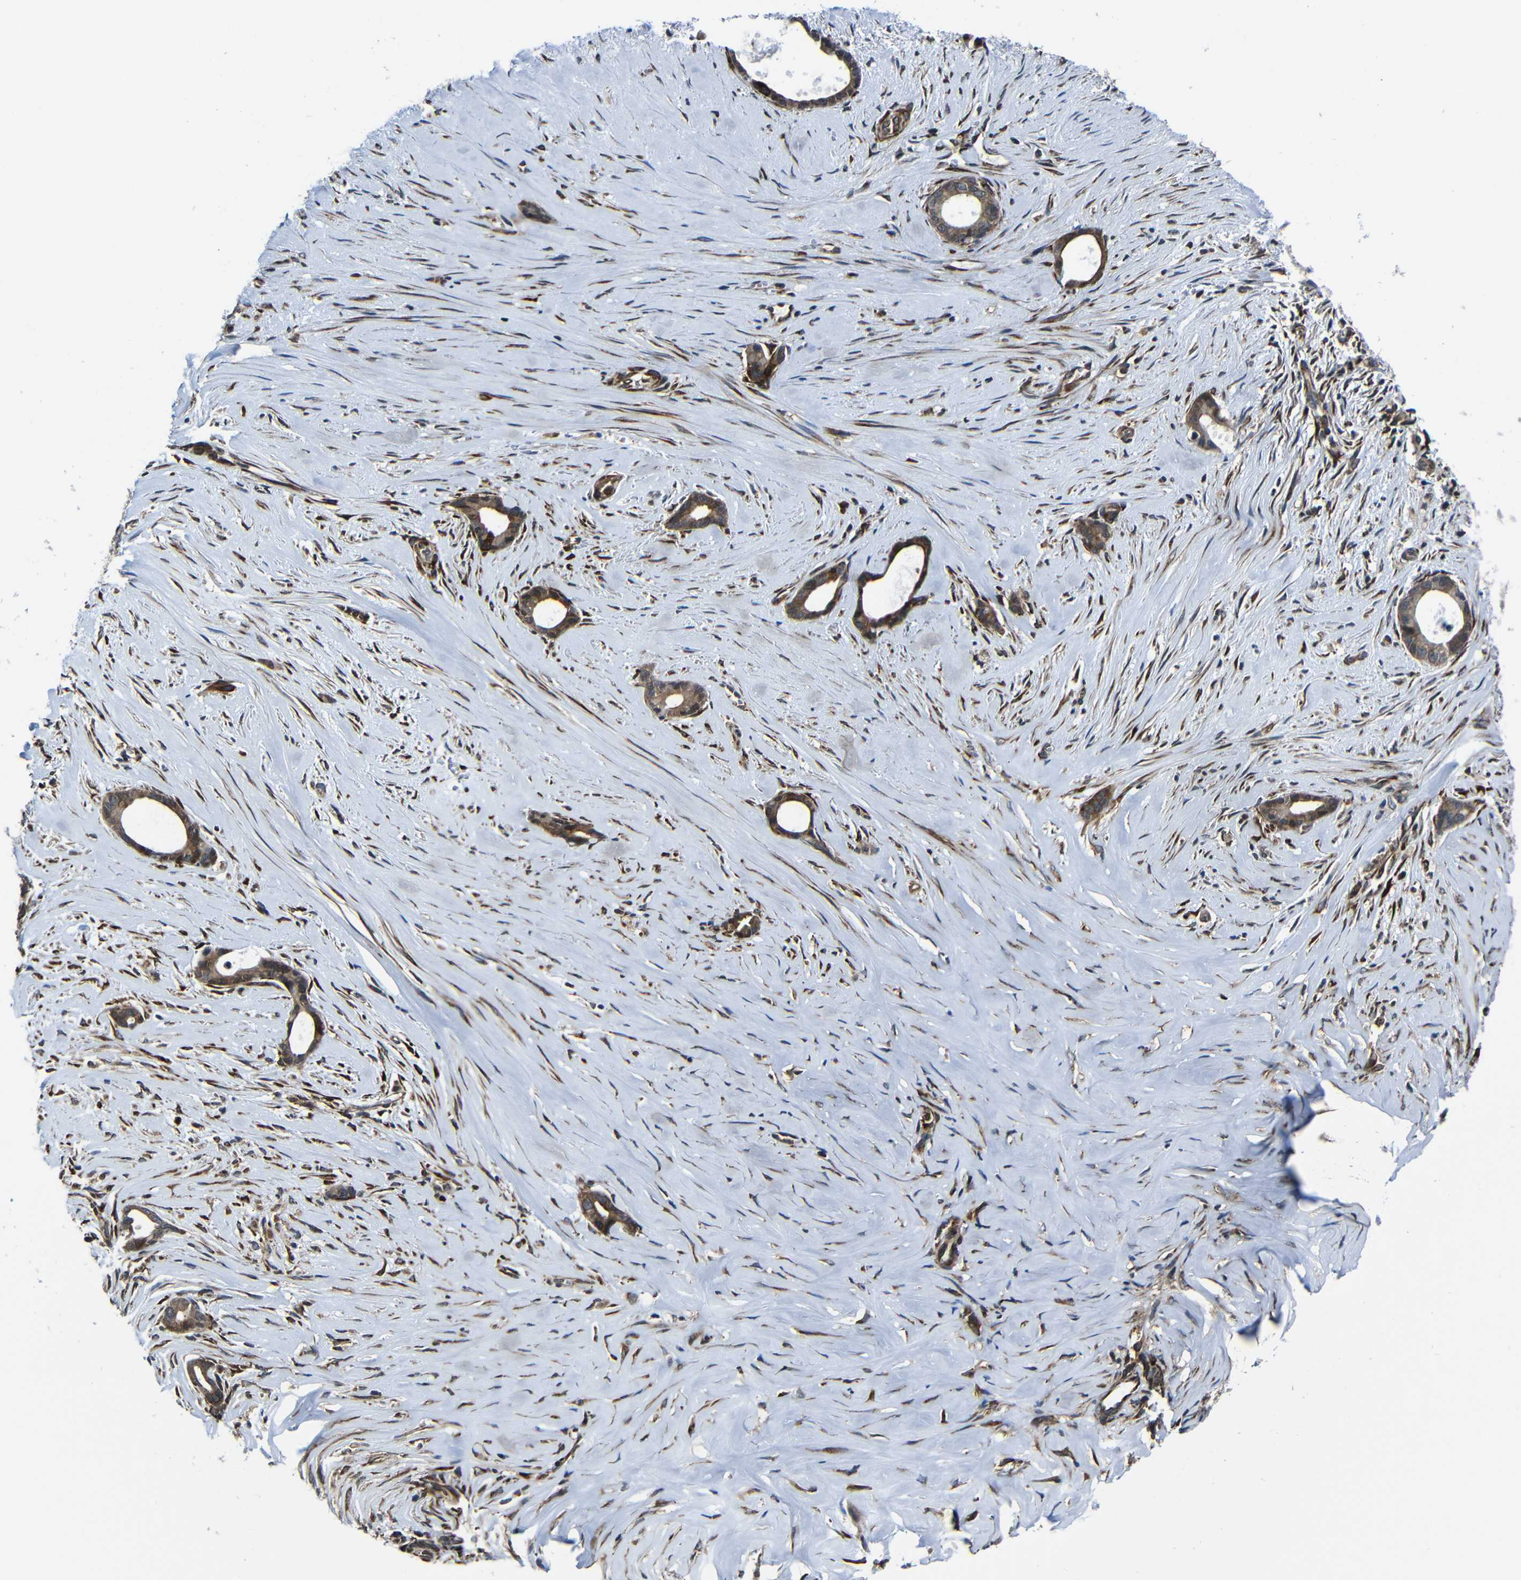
{"staining": {"intensity": "moderate", "quantity": ">75%", "location": "cytoplasmic/membranous"}, "tissue": "liver cancer", "cell_type": "Tumor cells", "image_type": "cancer", "snomed": [{"axis": "morphology", "description": "Cholangiocarcinoma"}, {"axis": "topography", "description": "Liver"}], "caption": "Immunohistochemical staining of human liver cancer (cholangiocarcinoma) demonstrates medium levels of moderate cytoplasmic/membranous staining in about >75% of tumor cells.", "gene": "KIAA0513", "patient": {"sex": "female", "age": 55}}